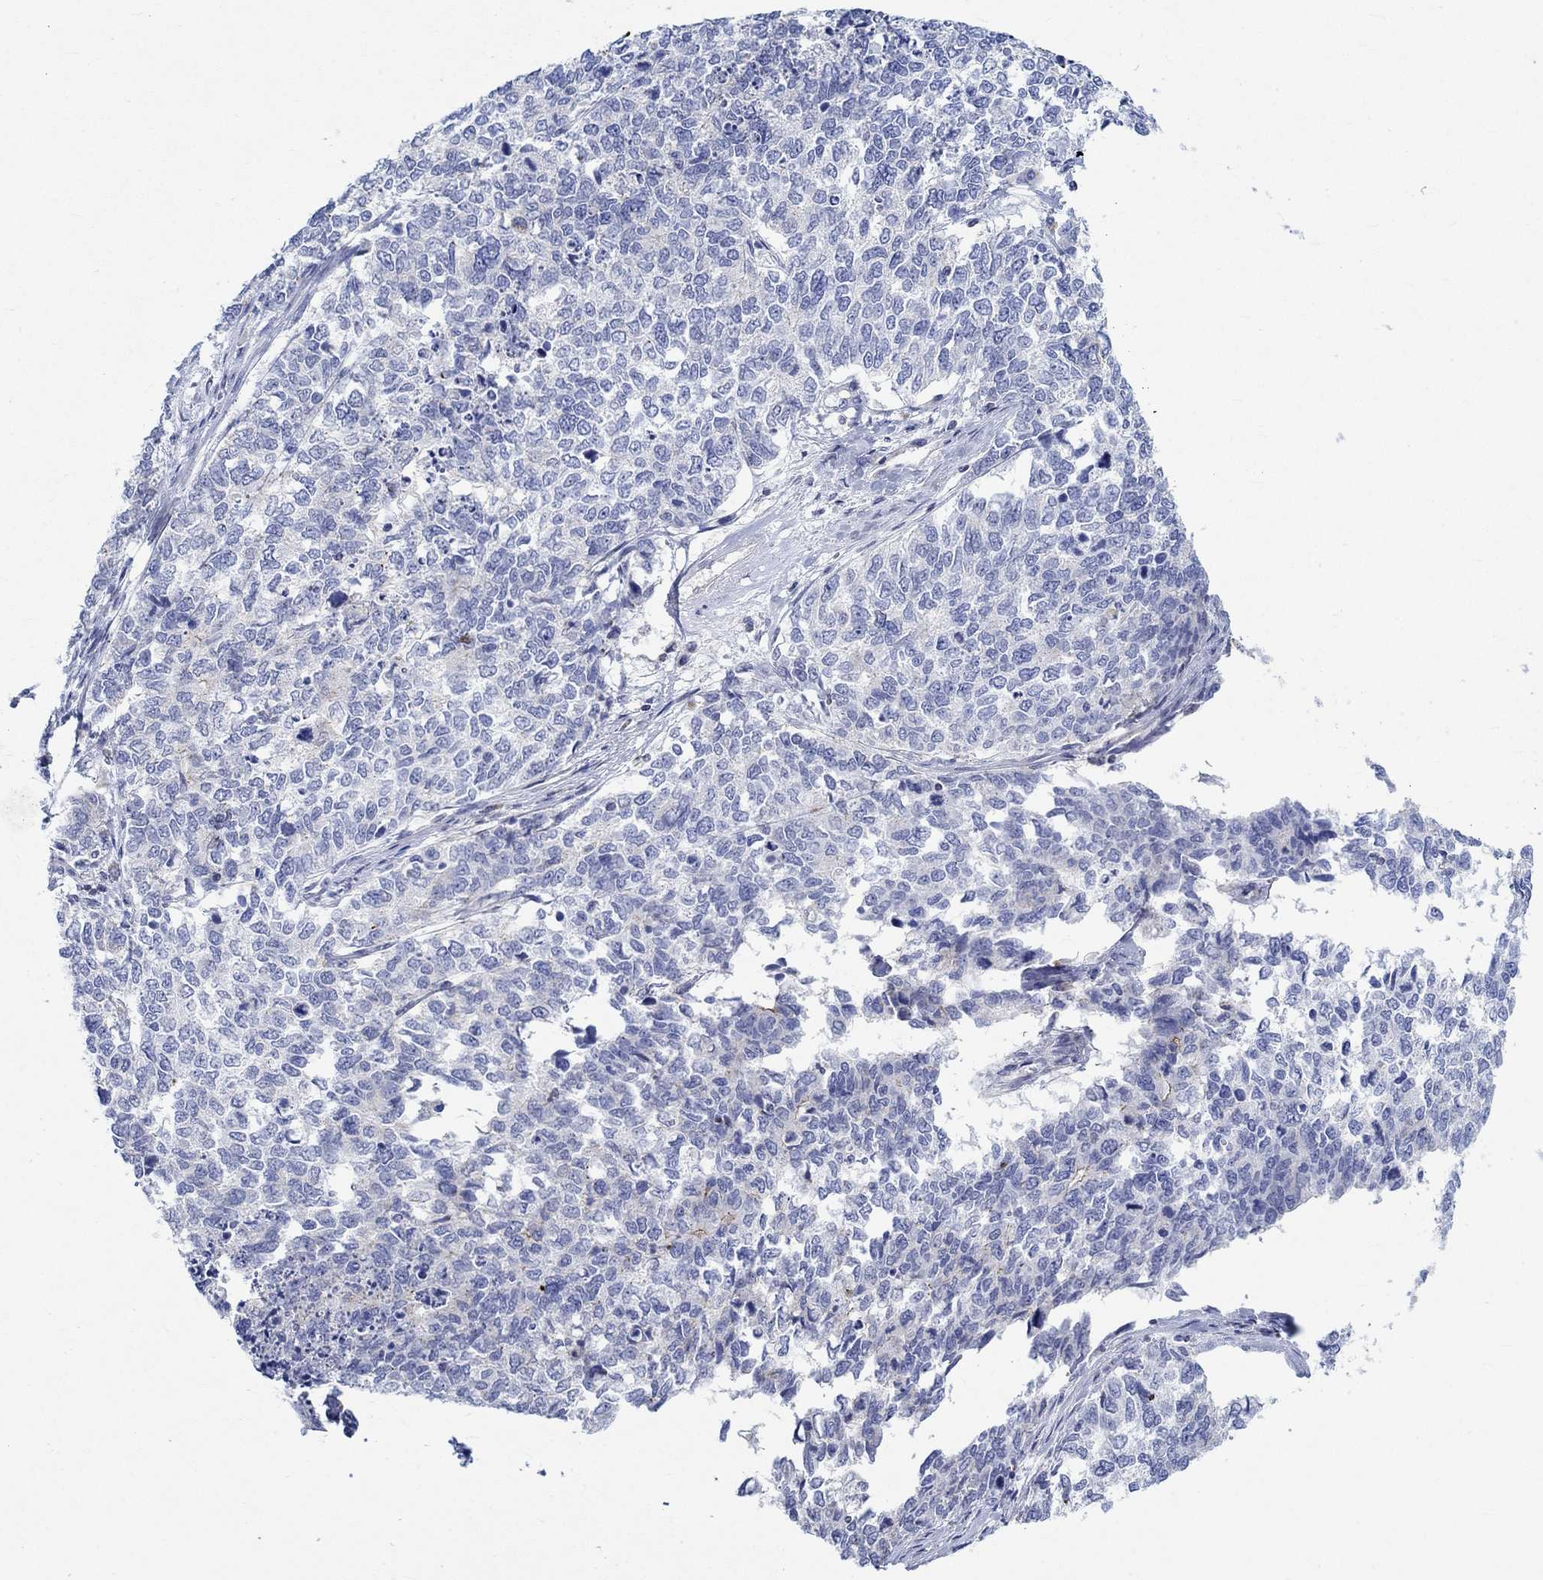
{"staining": {"intensity": "negative", "quantity": "none", "location": "none"}, "tissue": "cervical cancer", "cell_type": "Tumor cells", "image_type": "cancer", "snomed": [{"axis": "morphology", "description": "Squamous cell carcinoma, NOS"}, {"axis": "topography", "description": "Cervix"}], "caption": "A high-resolution histopathology image shows immunohistochemistry (IHC) staining of cervical squamous cell carcinoma, which demonstrates no significant expression in tumor cells.", "gene": "NAV3", "patient": {"sex": "female", "age": 63}}